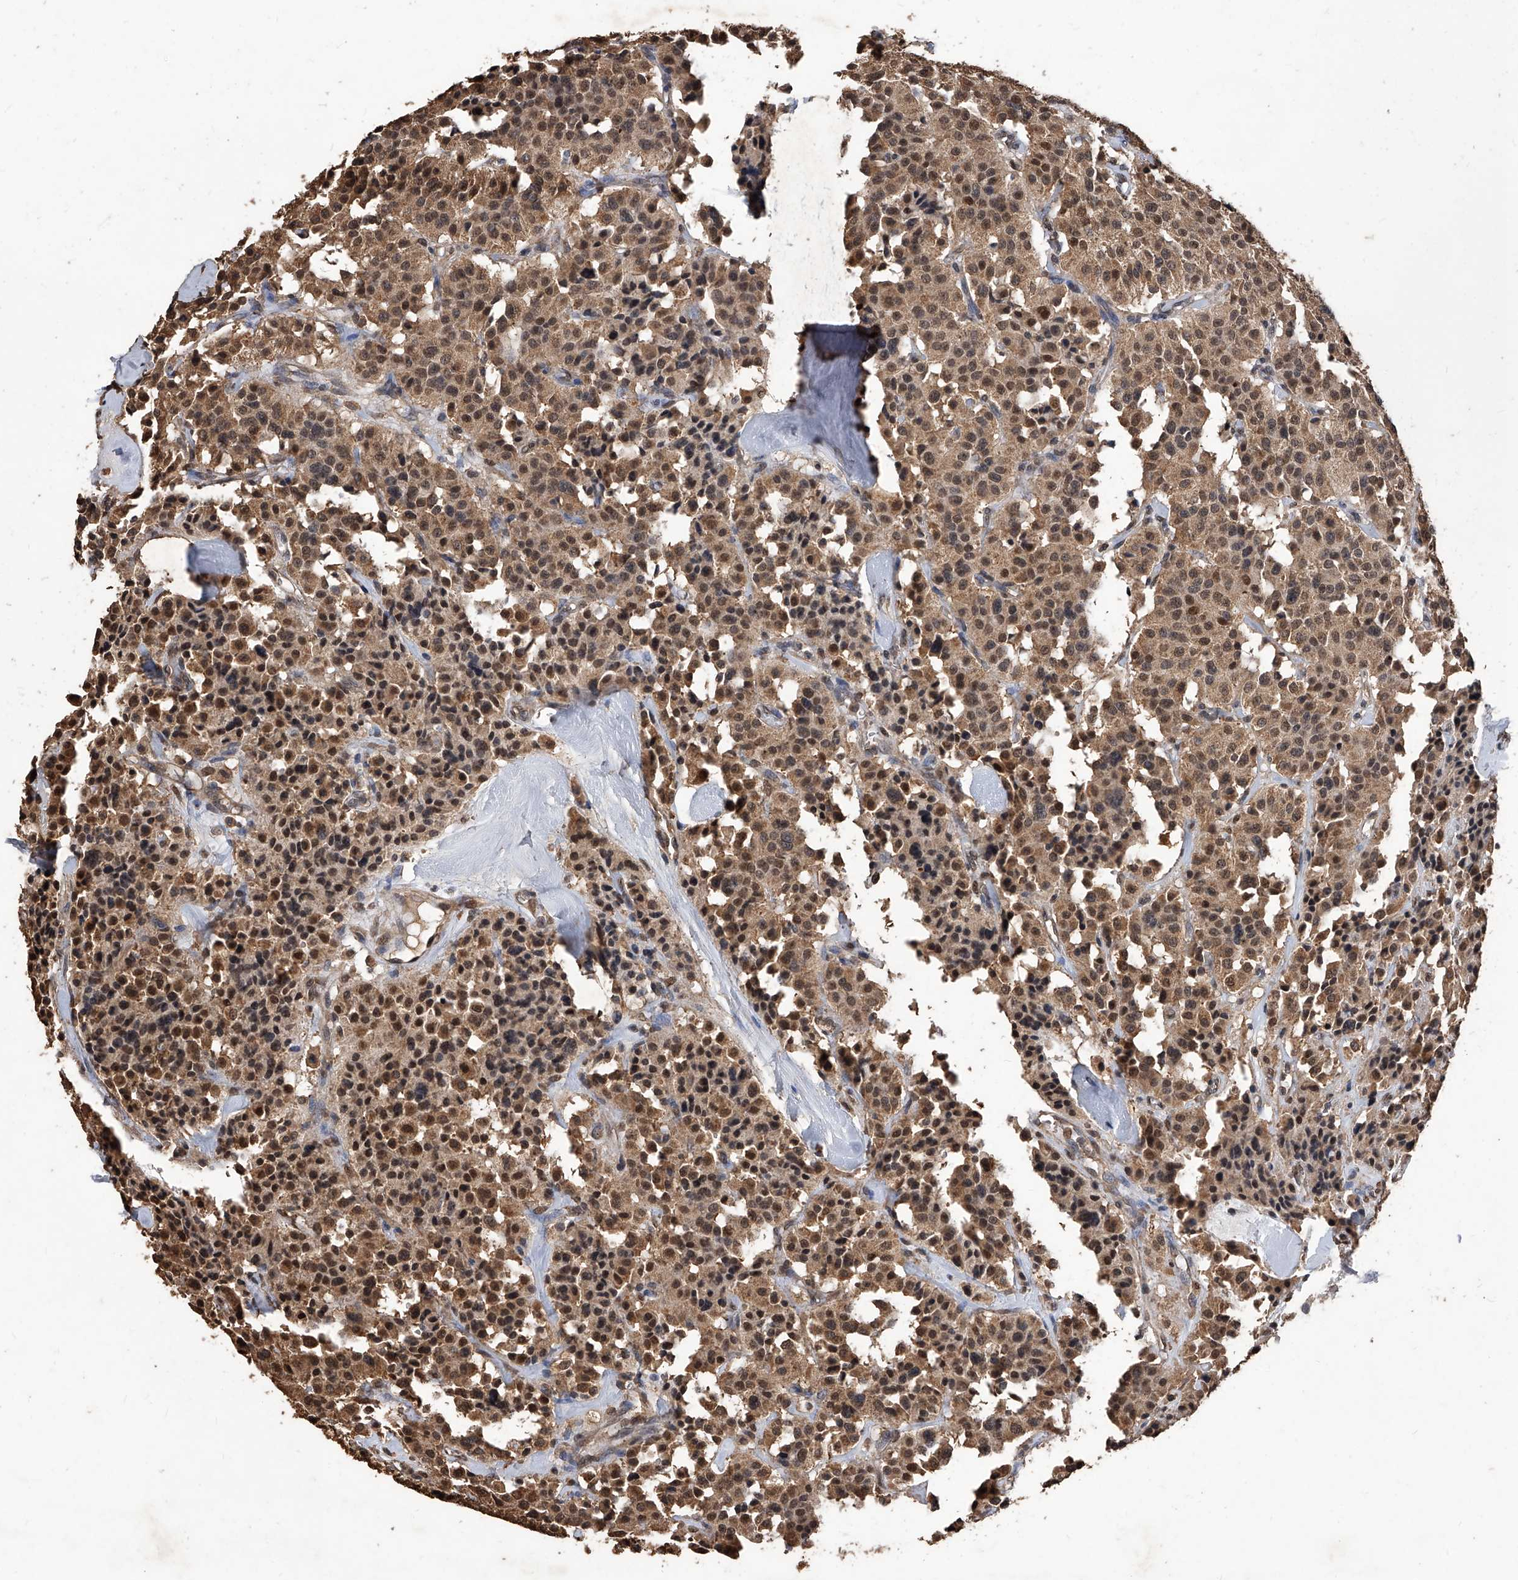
{"staining": {"intensity": "moderate", "quantity": ">75%", "location": "cytoplasmic/membranous,nuclear"}, "tissue": "carcinoid", "cell_type": "Tumor cells", "image_type": "cancer", "snomed": [{"axis": "morphology", "description": "Carcinoid, malignant, NOS"}, {"axis": "topography", "description": "Lung"}], "caption": "About >75% of tumor cells in carcinoid reveal moderate cytoplasmic/membranous and nuclear protein expression as visualized by brown immunohistochemical staining.", "gene": "FBXL4", "patient": {"sex": "male", "age": 30}}